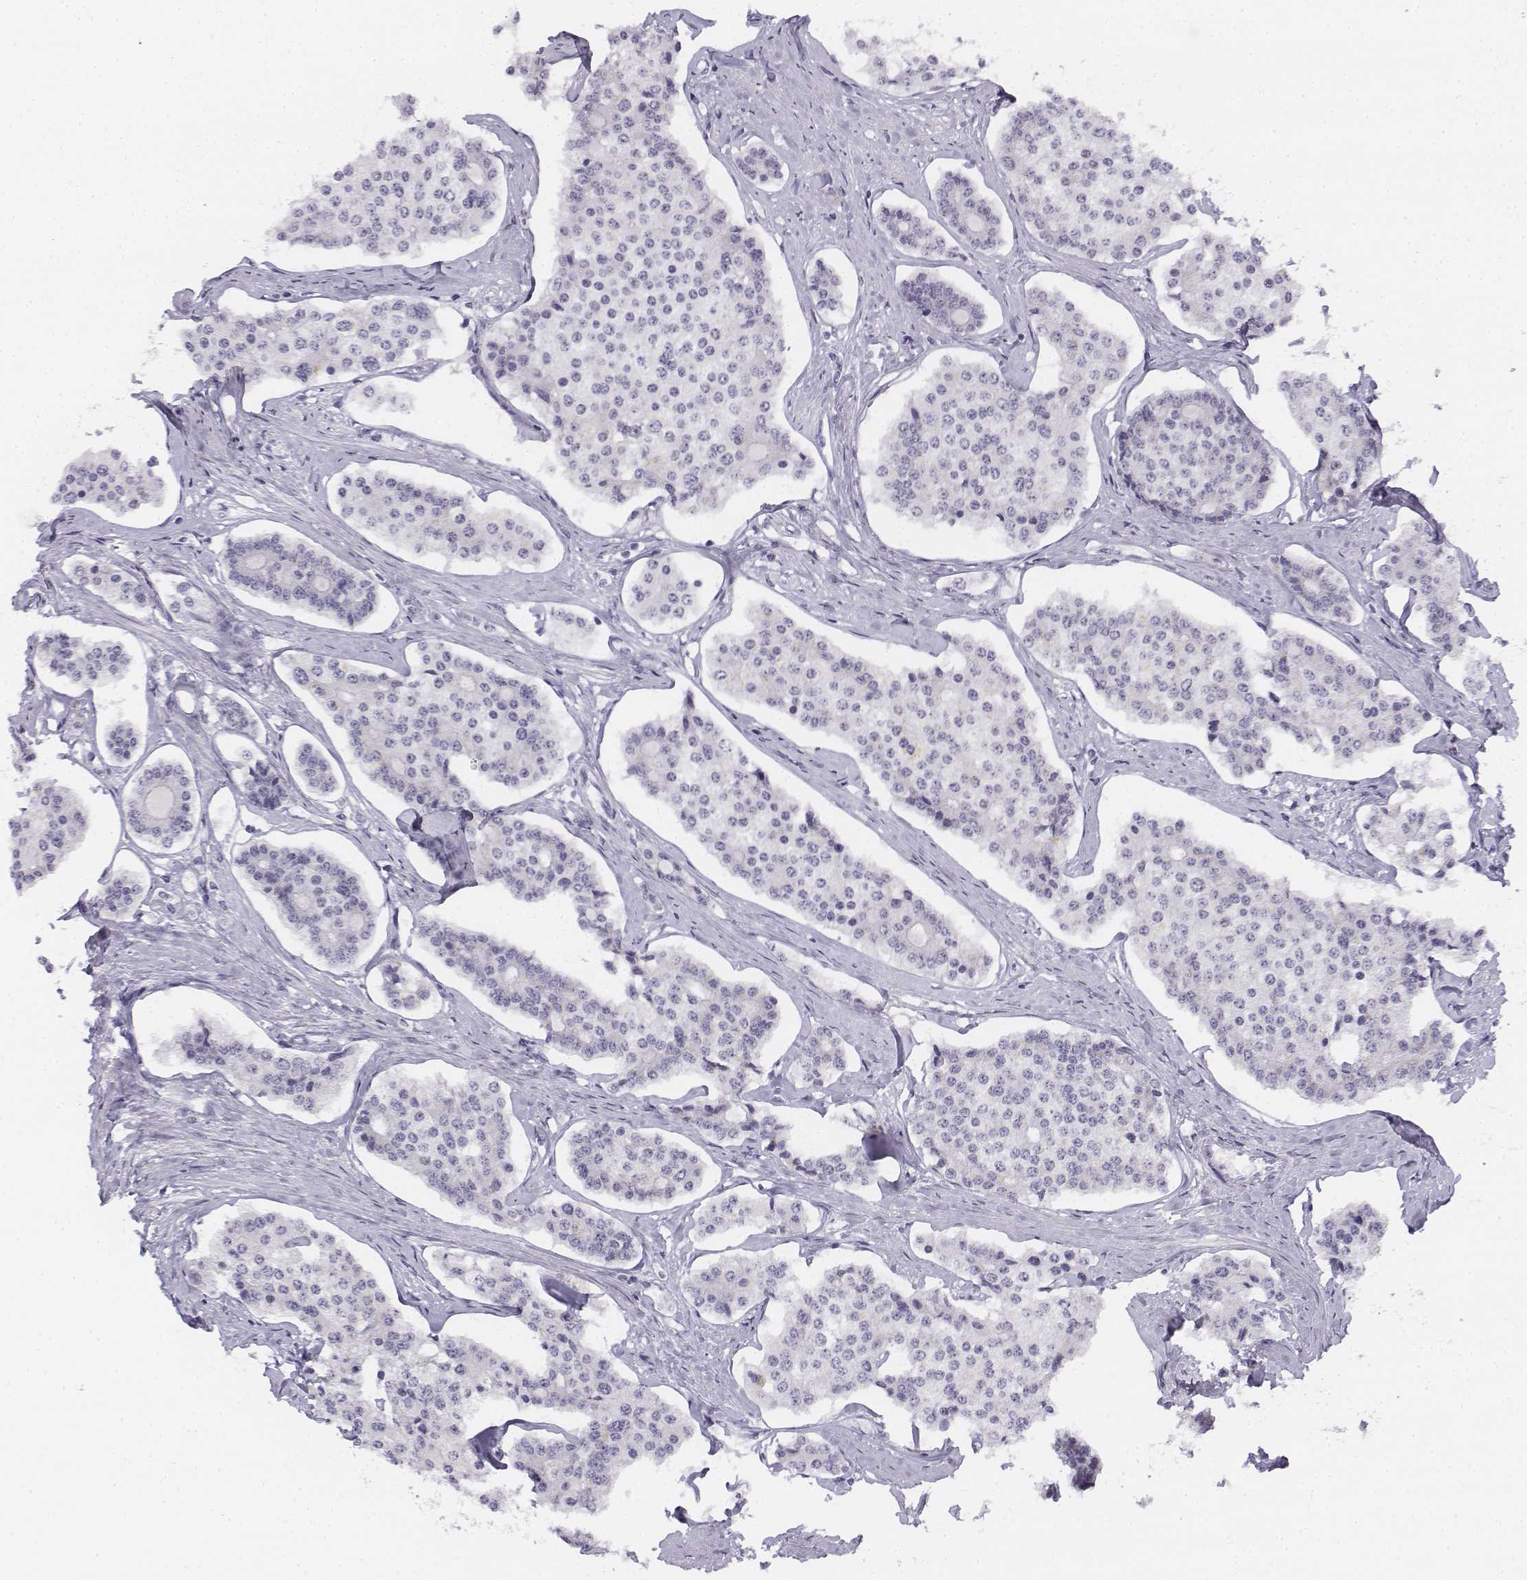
{"staining": {"intensity": "negative", "quantity": "none", "location": "none"}, "tissue": "carcinoid", "cell_type": "Tumor cells", "image_type": "cancer", "snomed": [{"axis": "morphology", "description": "Carcinoid, malignant, NOS"}, {"axis": "topography", "description": "Small intestine"}], "caption": "Immunohistochemical staining of human carcinoid (malignant) exhibits no significant expression in tumor cells.", "gene": "UCN2", "patient": {"sex": "female", "age": 65}}